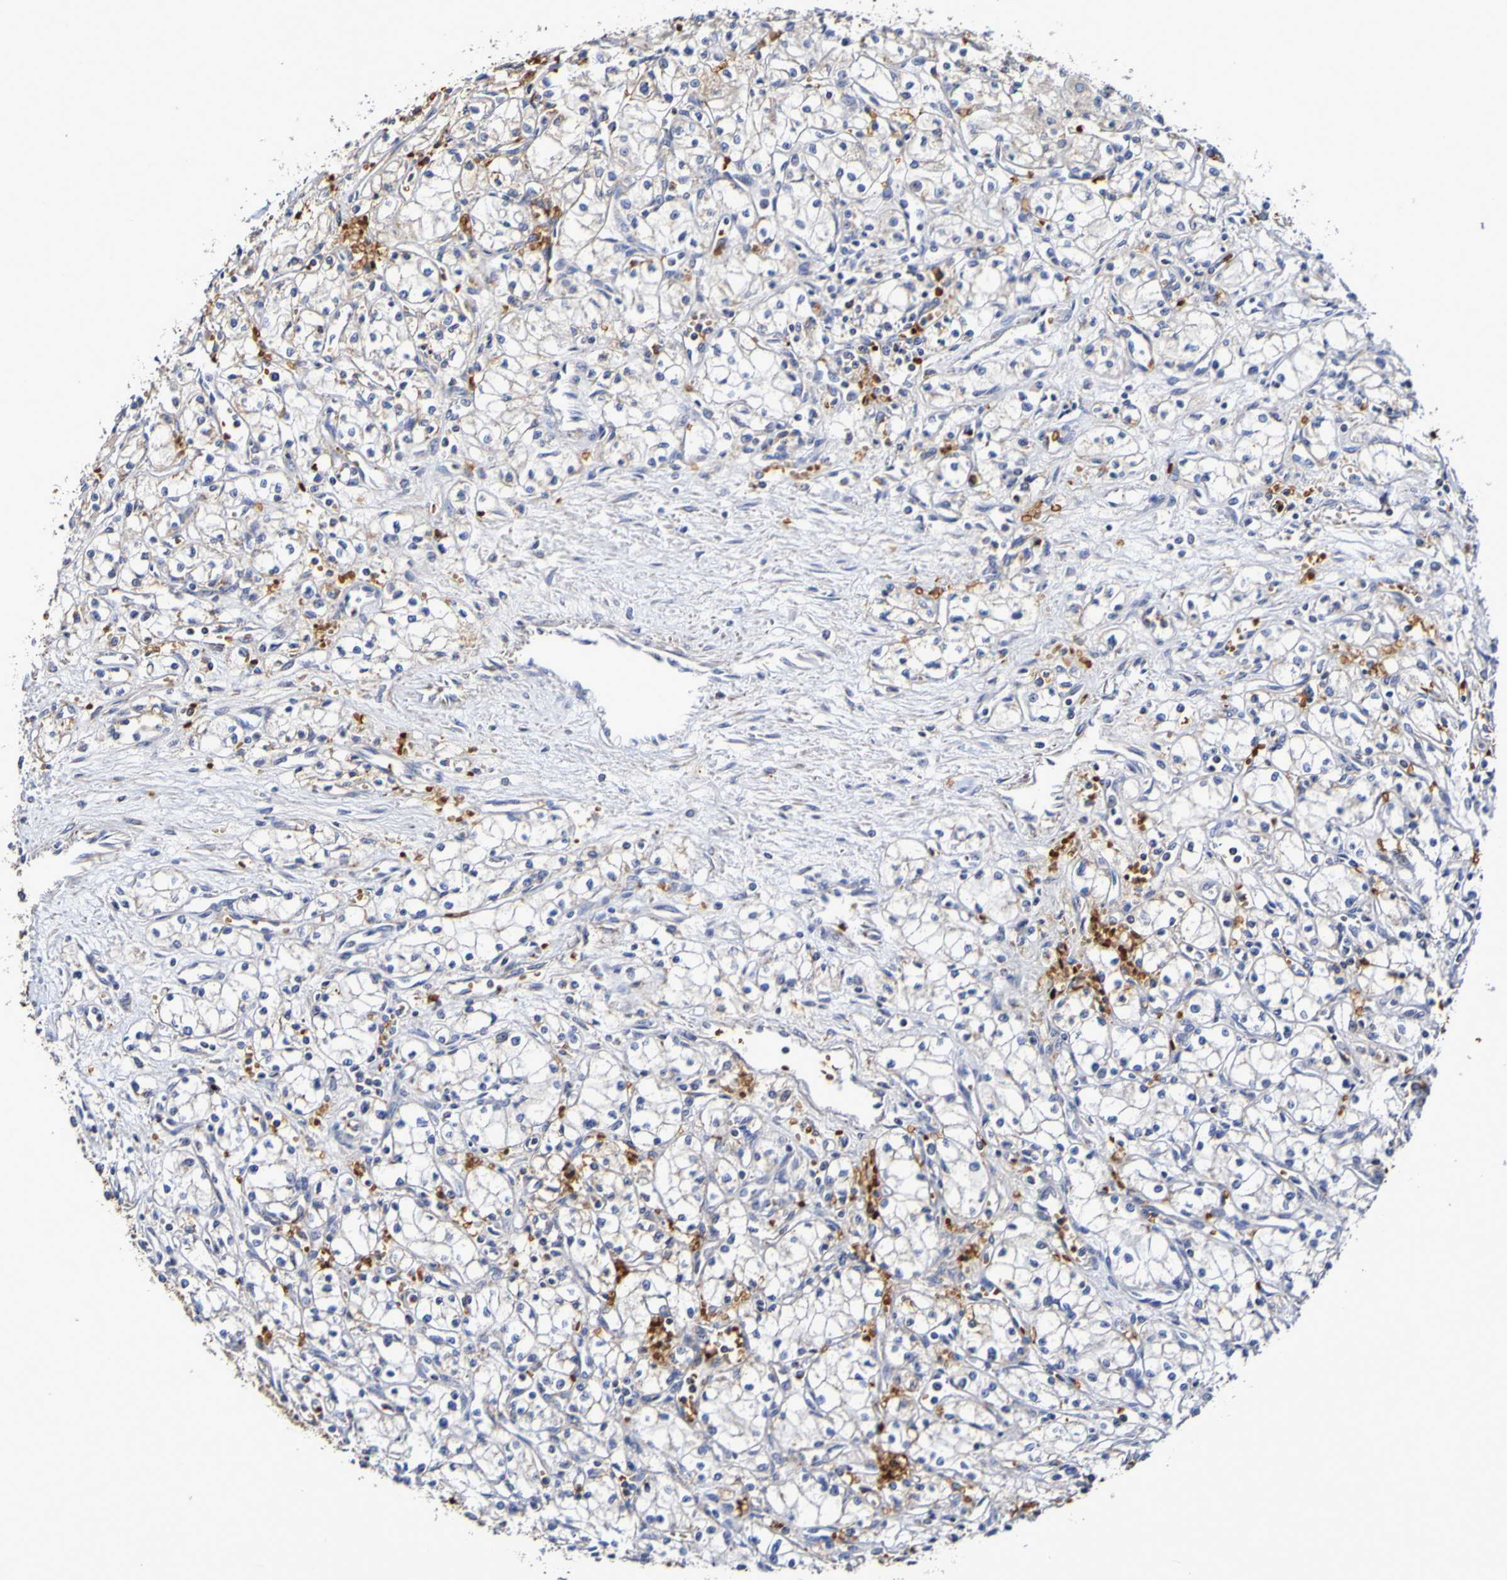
{"staining": {"intensity": "moderate", "quantity": "25%-75%", "location": "cytoplasmic/membranous"}, "tissue": "renal cancer", "cell_type": "Tumor cells", "image_type": "cancer", "snomed": [{"axis": "morphology", "description": "Normal tissue, NOS"}, {"axis": "morphology", "description": "Adenocarcinoma, NOS"}, {"axis": "topography", "description": "Kidney"}], "caption": "Tumor cells reveal medium levels of moderate cytoplasmic/membranous expression in approximately 25%-75% of cells in human adenocarcinoma (renal).", "gene": "WNT4", "patient": {"sex": "male", "age": 59}}